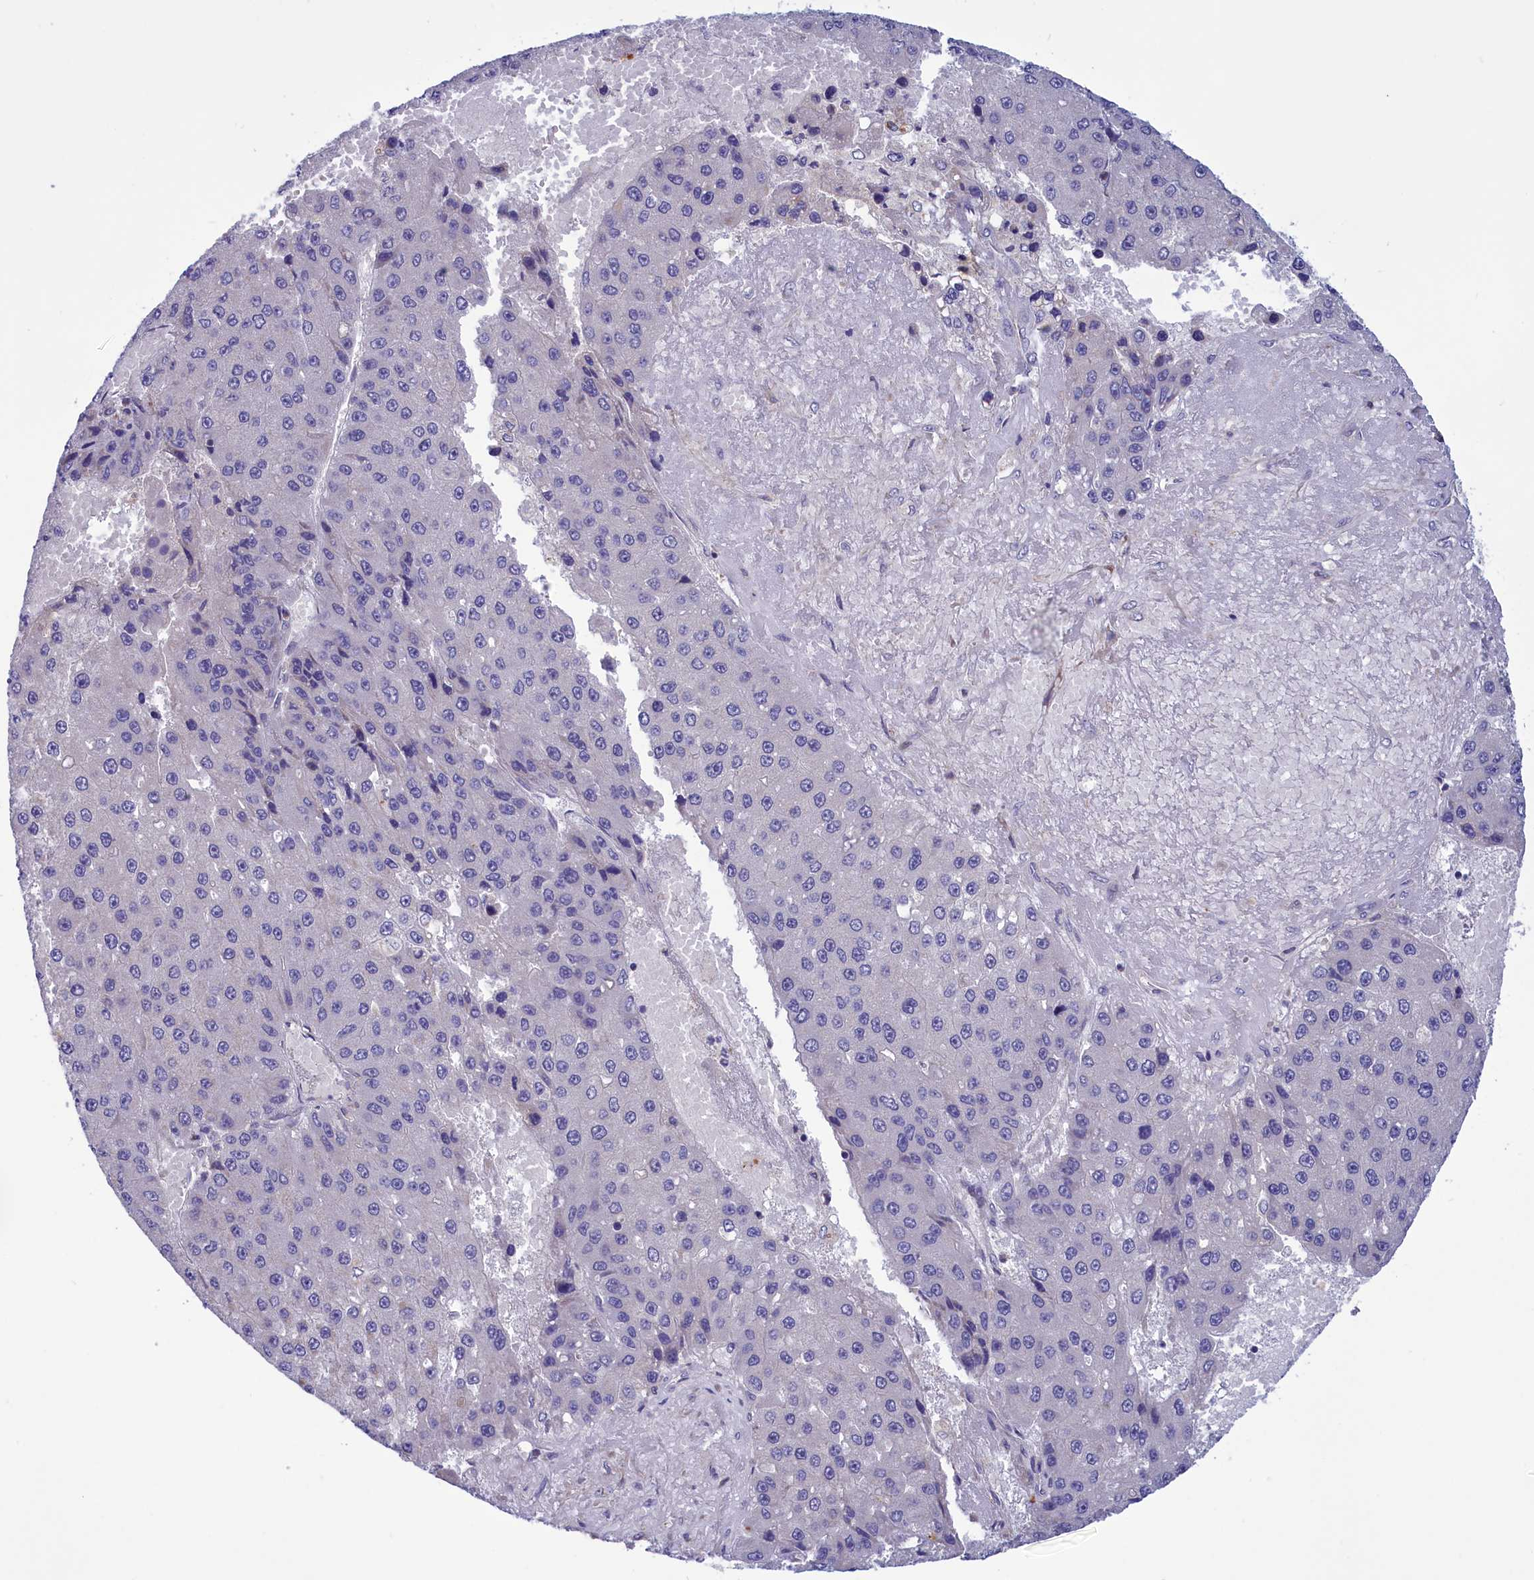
{"staining": {"intensity": "negative", "quantity": "none", "location": "none"}, "tissue": "liver cancer", "cell_type": "Tumor cells", "image_type": "cancer", "snomed": [{"axis": "morphology", "description": "Carcinoma, Hepatocellular, NOS"}, {"axis": "topography", "description": "Liver"}], "caption": "Immunohistochemistry of human liver hepatocellular carcinoma shows no positivity in tumor cells.", "gene": "AMDHD2", "patient": {"sex": "female", "age": 73}}